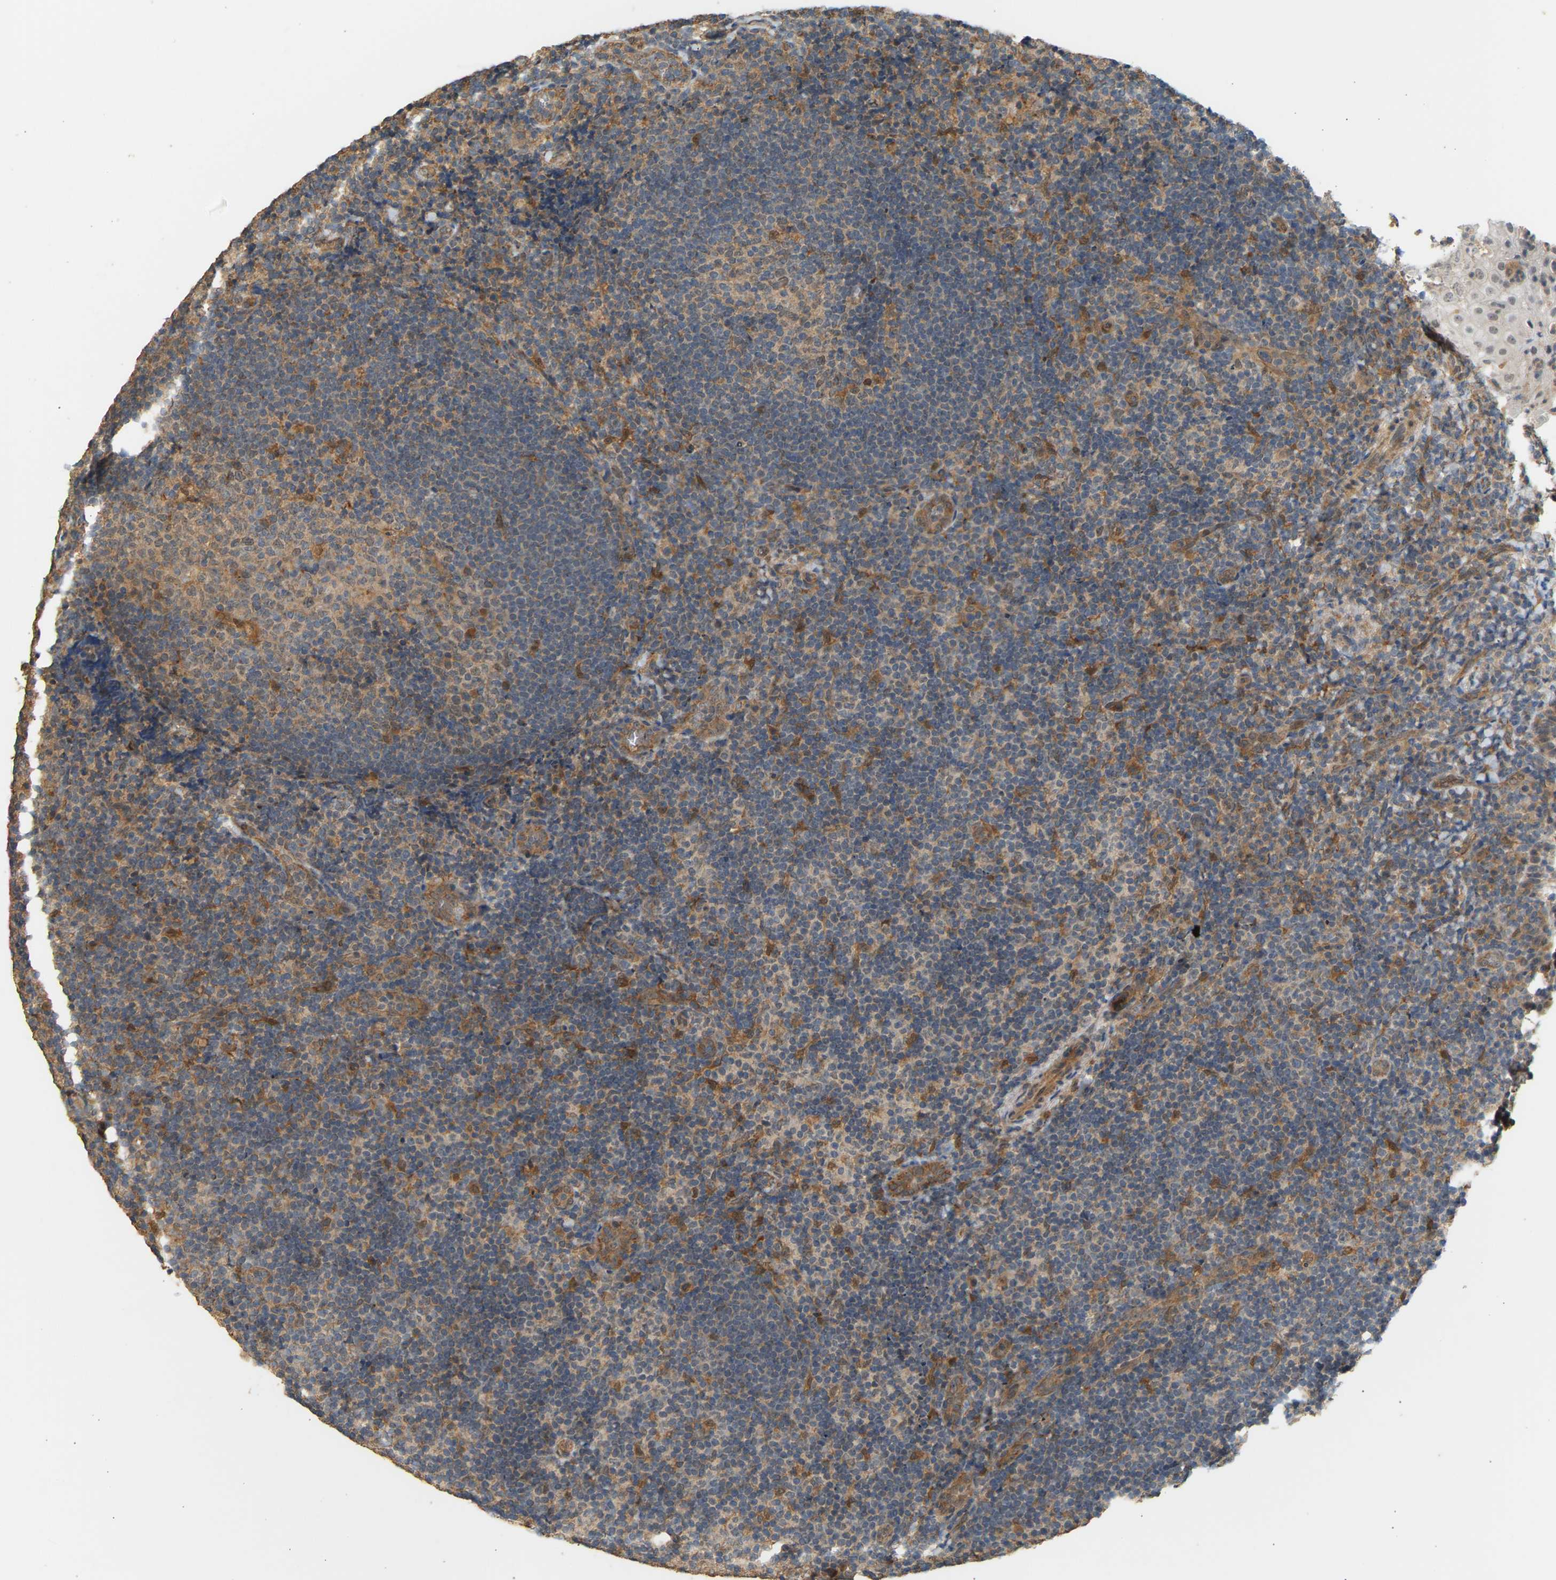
{"staining": {"intensity": "moderate", "quantity": "25%-75%", "location": "cytoplasmic/membranous"}, "tissue": "tonsil", "cell_type": "Germinal center cells", "image_type": "normal", "snomed": [{"axis": "morphology", "description": "Normal tissue, NOS"}, {"axis": "topography", "description": "Tonsil"}], "caption": "Immunohistochemistry (IHC) of normal human tonsil demonstrates medium levels of moderate cytoplasmic/membranous expression in about 25%-75% of germinal center cells. The staining is performed using DAB brown chromogen to label protein expression. The nuclei are counter-stained blue using hematoxylin.", "gene": "RGL1", "patient": {"sex": "male", "age": 37}}